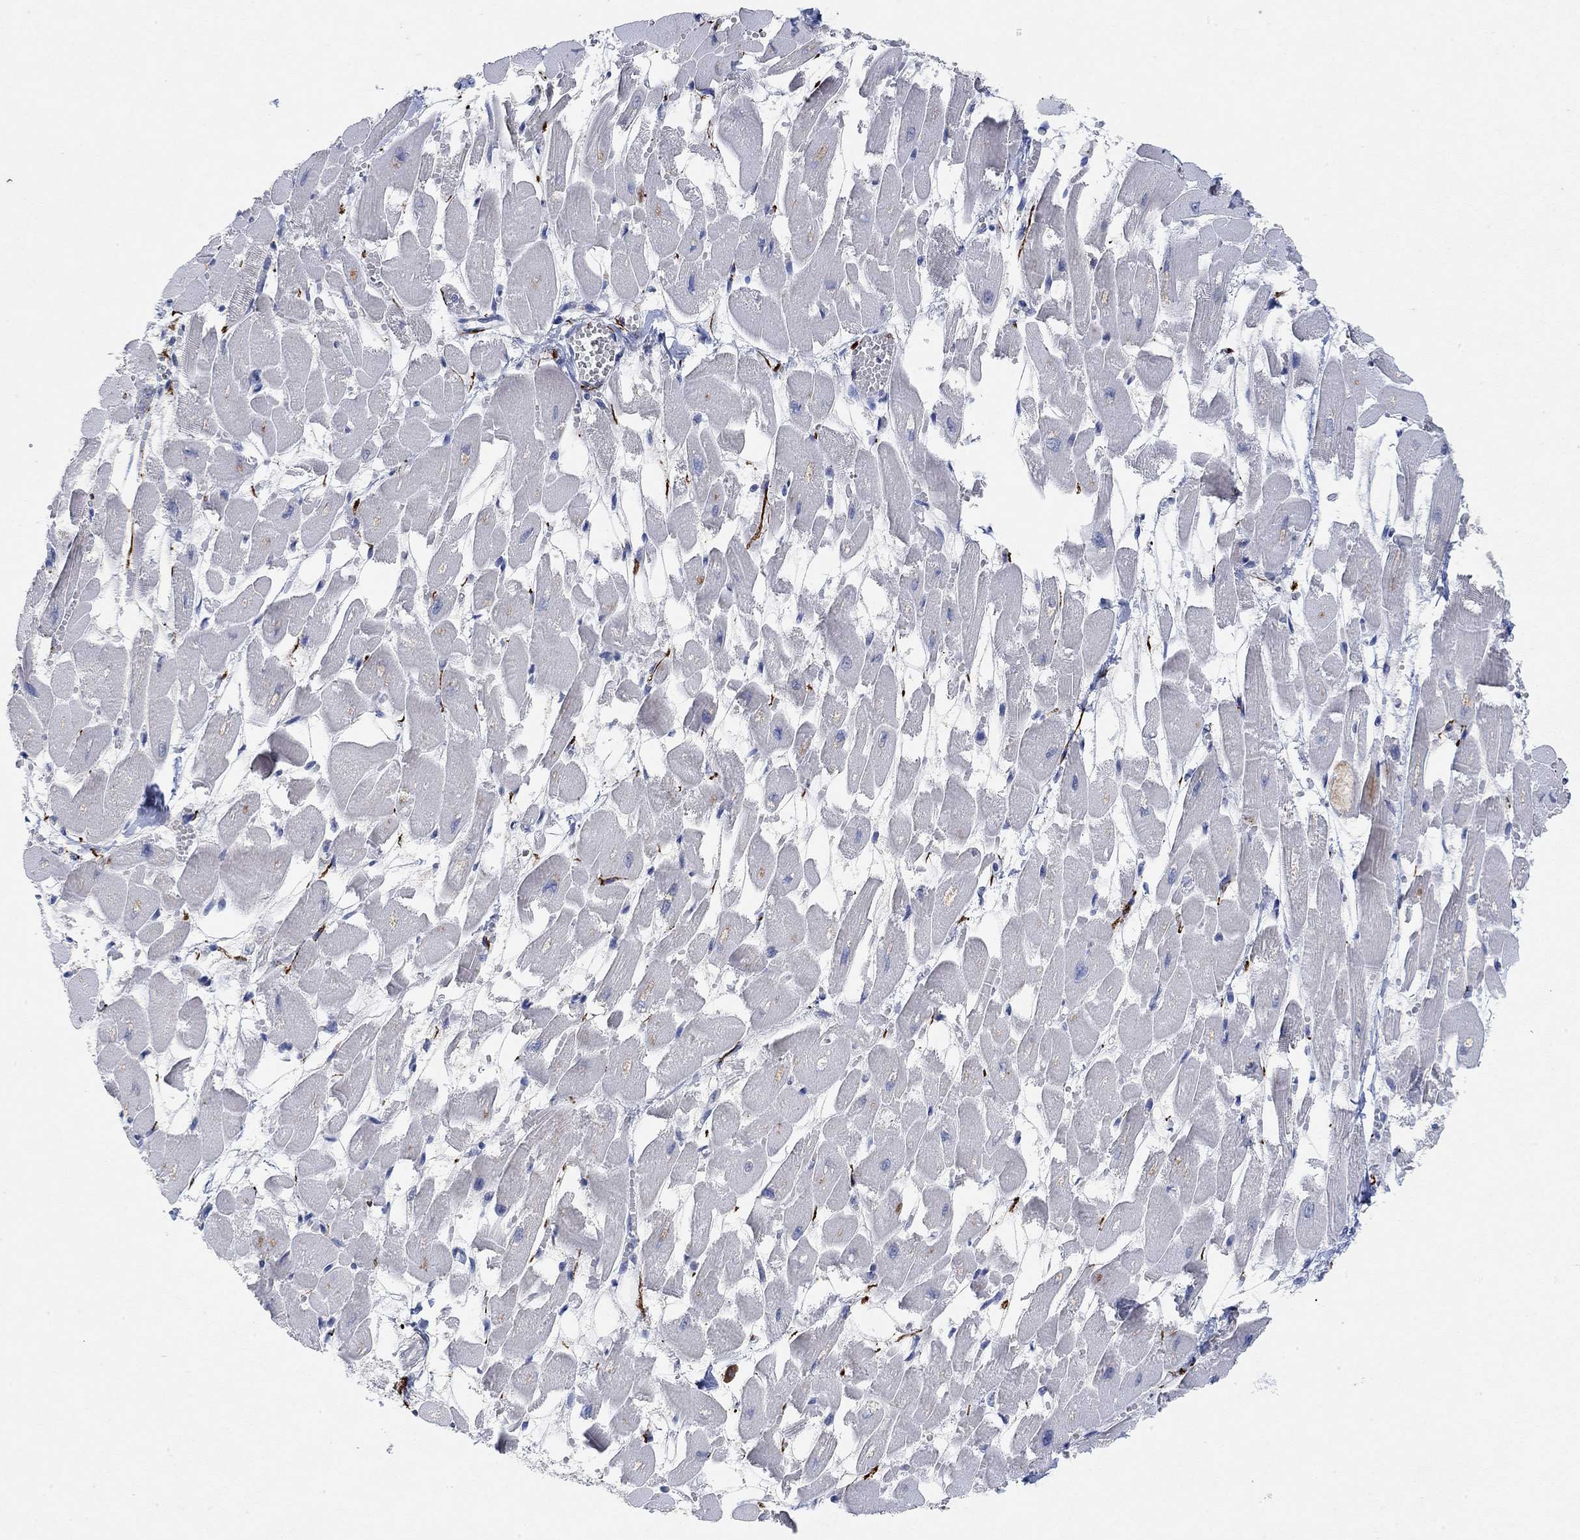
{"staining": {"intensity": "negative", "quantity": "none", "location": "none"}, "tissue": "heart muscle", "cell_type": "Cardiomyocytes", "image_type": "normal", "snomed": [{"axis": "morphology", "description": "Normal tissue, NOS"}, {"axis": "topography", "description": "Heart"}], "caption": "A high-resolution photomicrograph shows immunohistochemistry (IHC) staining of benign heart muscle, which exhibits no significant positivity in cardiomyocytes. (DAB (3,3'-diaminobenzidine) immunohistochemistry (IHC) visualized using brightfield microscopy, high magnification).", "gene": "VAT1L", "patient": {"sex": "female", "age": 52}}